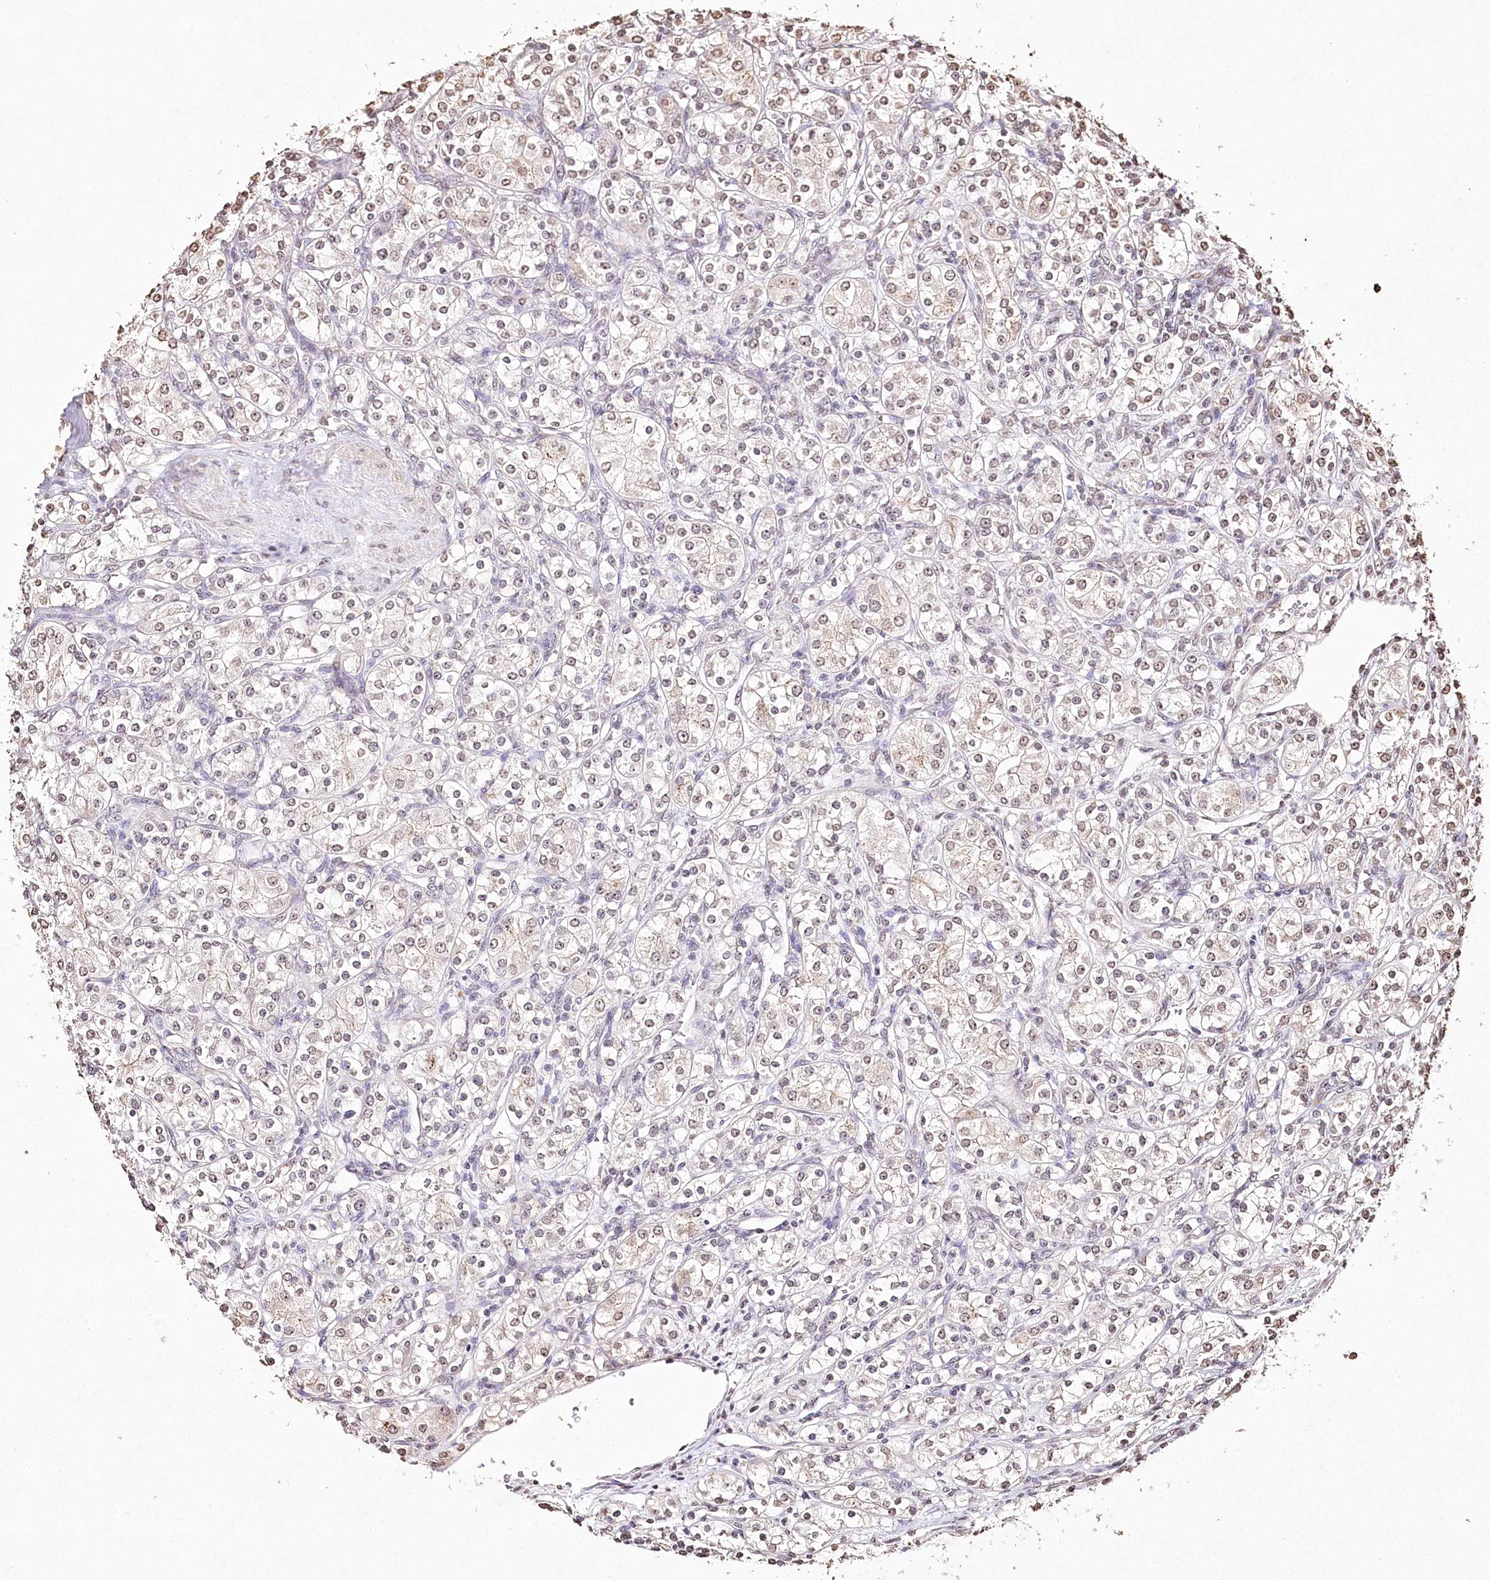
{"staining": {"intensity": "negative", "quantity": "none", "location": "none"}, "tissue": "renal cancer", "cell_type": "Tumor cells", "image_type": "cancer", "snomed": [{"axis": "morphology", "description": "Adenocarcinoma, NOS"}, {"axis": "topography", "description": "Kidney"}], "caption": "Immunohistochemical staining of renal adenocarcinoma demonstrates no significant staining in tumor cells.", "gene": "DMXL1", "patient": {"sex": "male", "age": 77}}